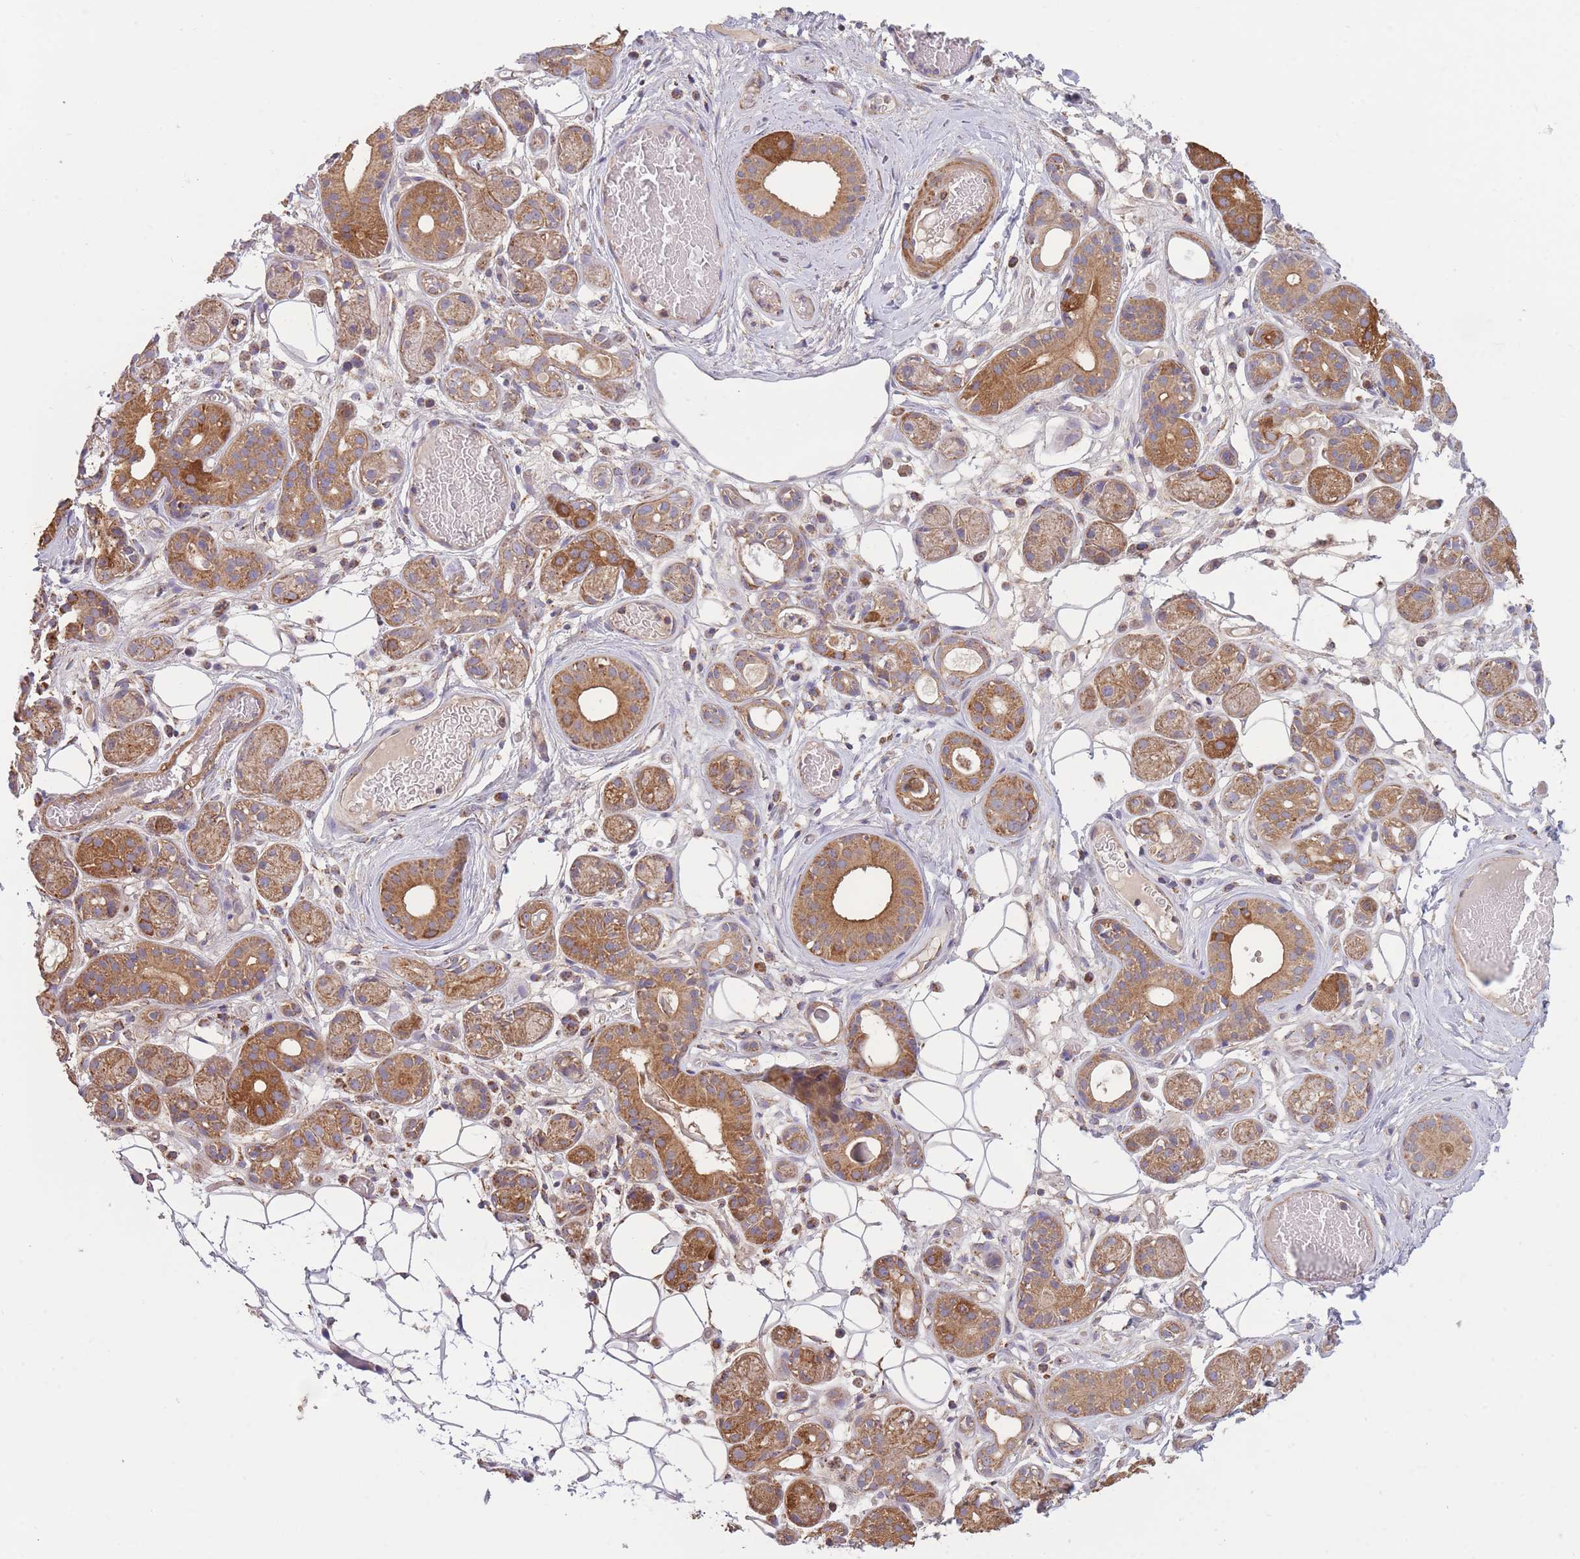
{"staining": {"intensity": "moderate", "quantity": ">75%", "location": "cytoplasmic/membranous"}, "tissue": "salivary gland", "cell_type": "Glandular cells", "image_type": "normal", "snomed": [{"axis": "morphology", "description": "Normal tissue, NOS"}, {"axis": "topography", "description": "Salivary gland"}], "caption": "Moderate cytoplasmic/membranous staining for a protein is present in about >75% of glandular cells of unremarkable salivary gland using immunohistochemistry (IHC).", "gene": "KIF16B", "patient": {"sex": "male", "age": 82}}